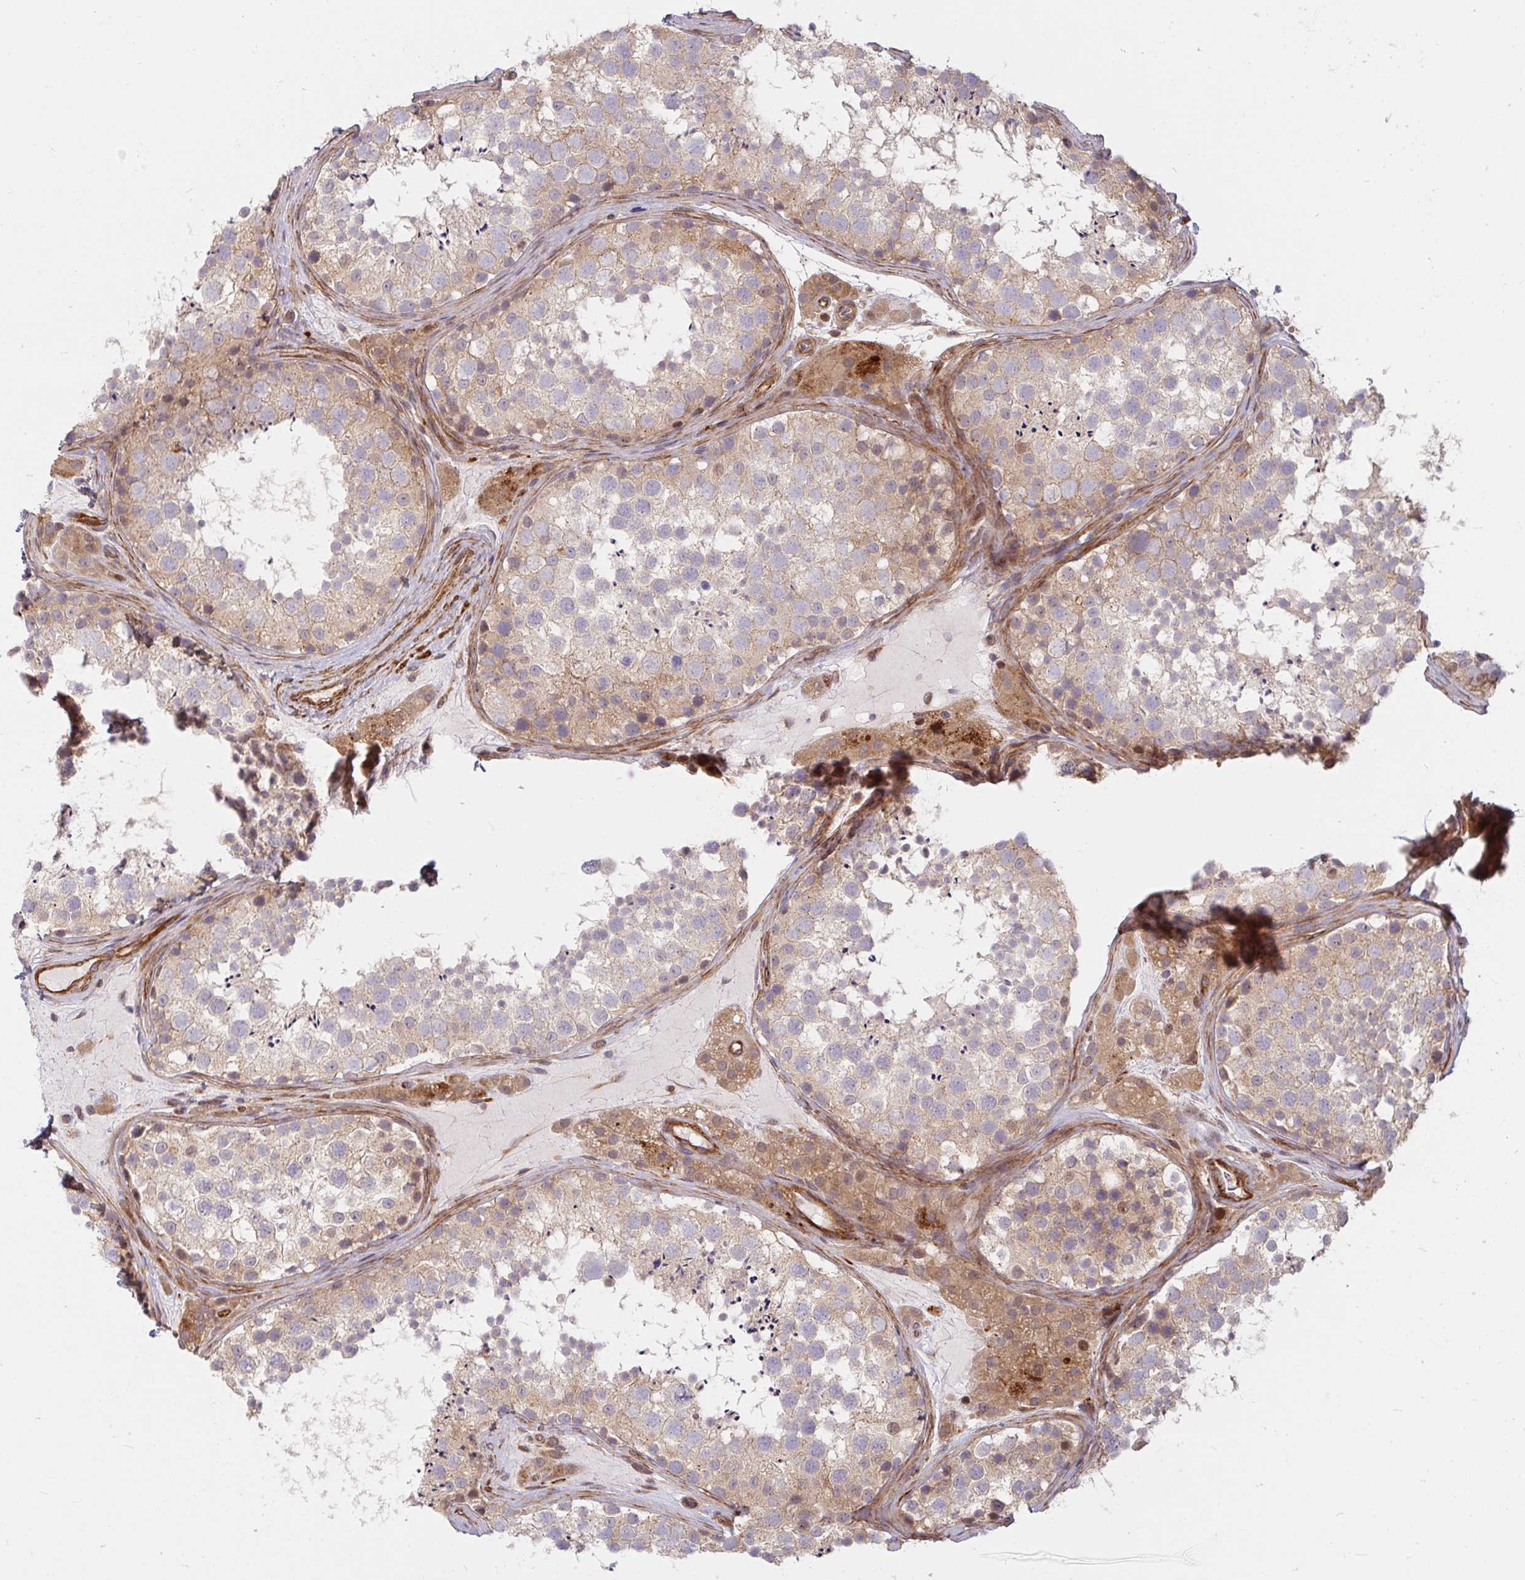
{"staining": {"intensity": "weak", "quantity": "25%-75%", "location": "cytoplasmic/membranous"}, "tissue": "testis", "cell_type": "Cells in seminiferous ducts", "image_type": "normal", "snomed": [{"axis": "morphology", "description": "Normal tissue, NOS"}, {"axis": "topography", "description": "Testis"}], "caption": "A high-resolution photomicrograph shows immunohistochemistry (IHC) staining of unremarkable testis, which exhibits weak cytoplasmic/membranous positivity in about 25%-75% of cells in seminiferous ducts.", "gene": "BTF3", "patient": {"sex": "male", "age": 41}}